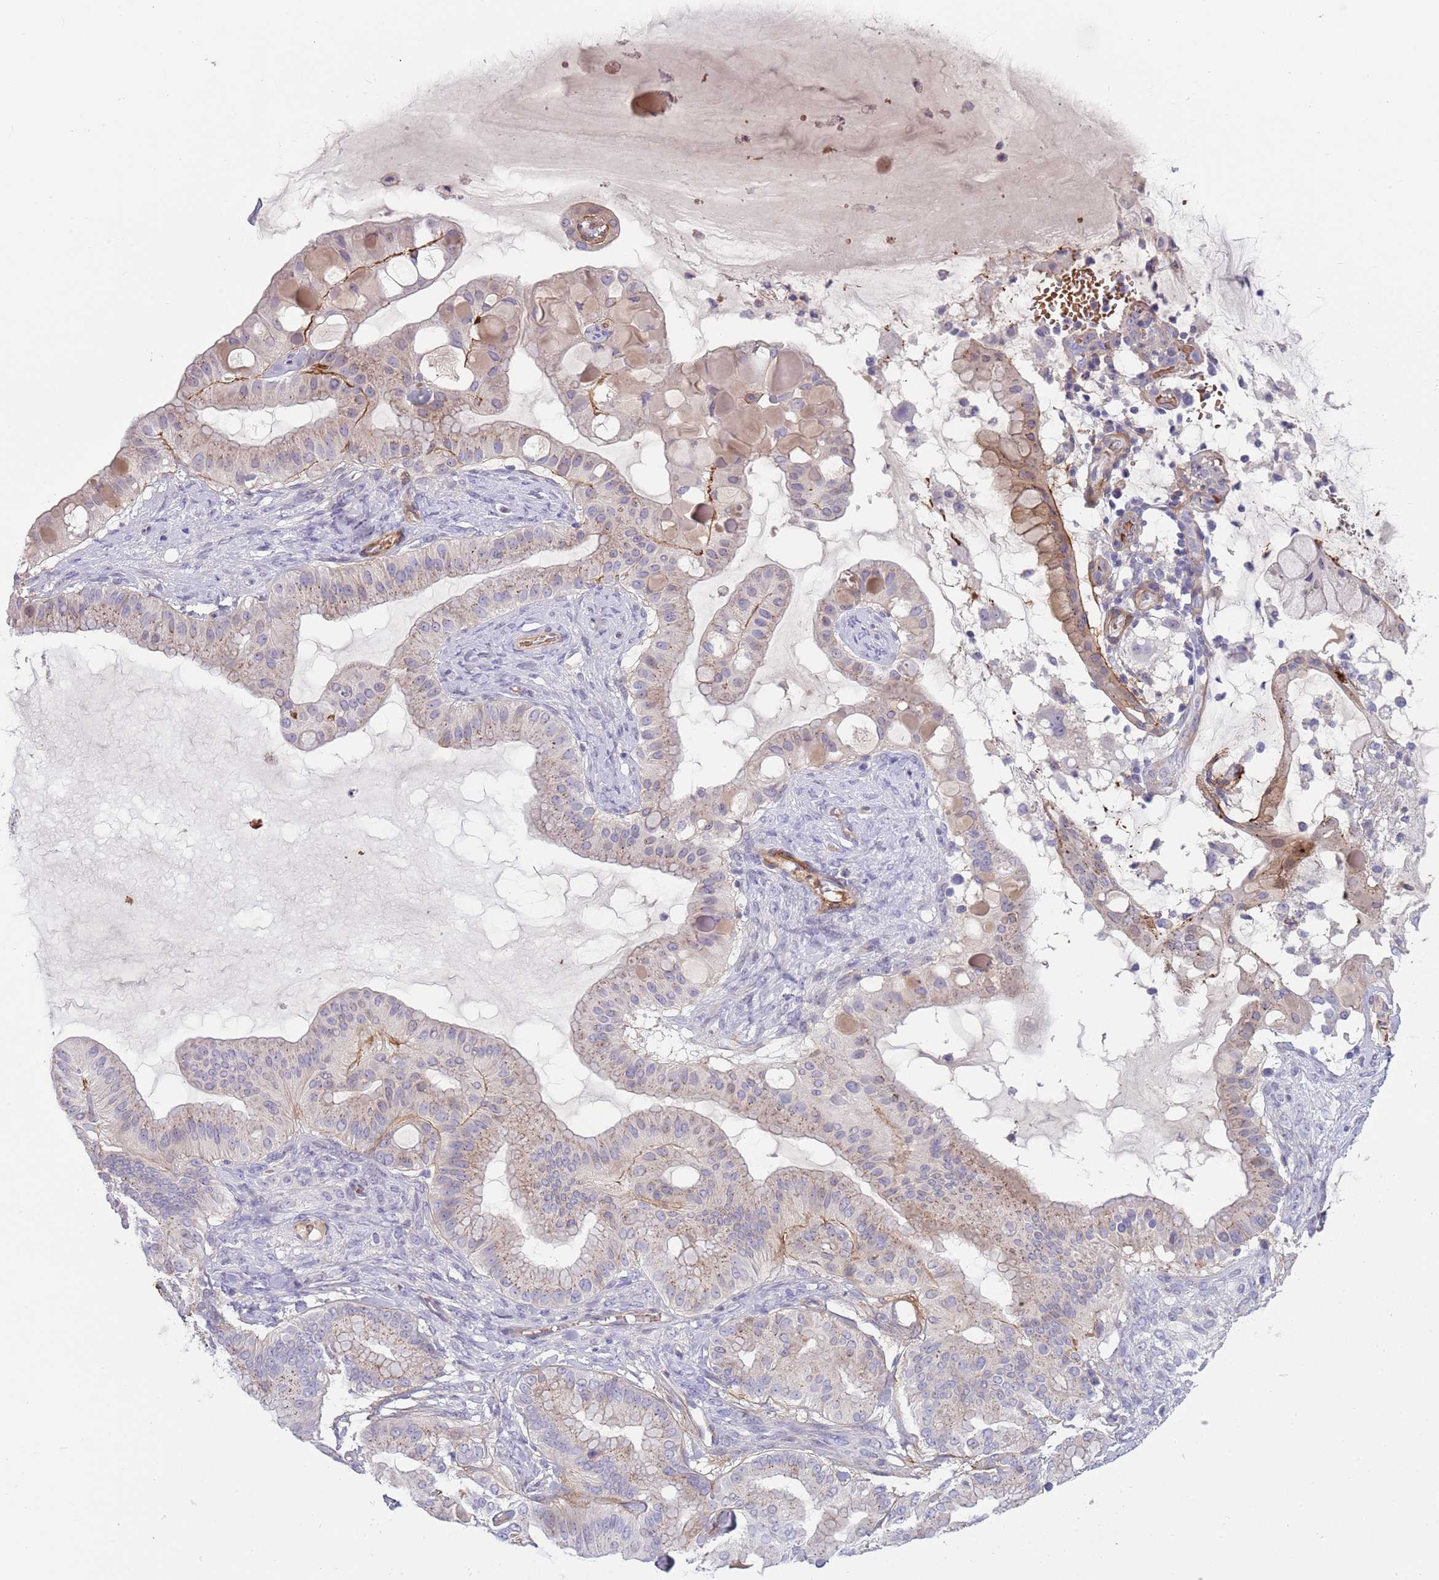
{"staining": {"intensity": "weak", "quantity": "25%-75%", "location": "cytoplasmic/membranous"}, "tissue": "ovarian cancer", "cell_type": "Tumor cells", "image_type": "cancer", "snomed": [{"axis": "morphology", "description": "Cystadenocarcinoma, mucinous, NOS"}, {"axis": "topography", "description": "Ovary"}], "caption": "A low amount of weak cytoplasmic/membranous positivity is seen in about 25%-75% of tumor cells in ovarian cancer tissue. (IHC, brightfield microscopy, high magnification).", "gene": "TINAGL1", "patient": {"sex": "female", "age": 61}}